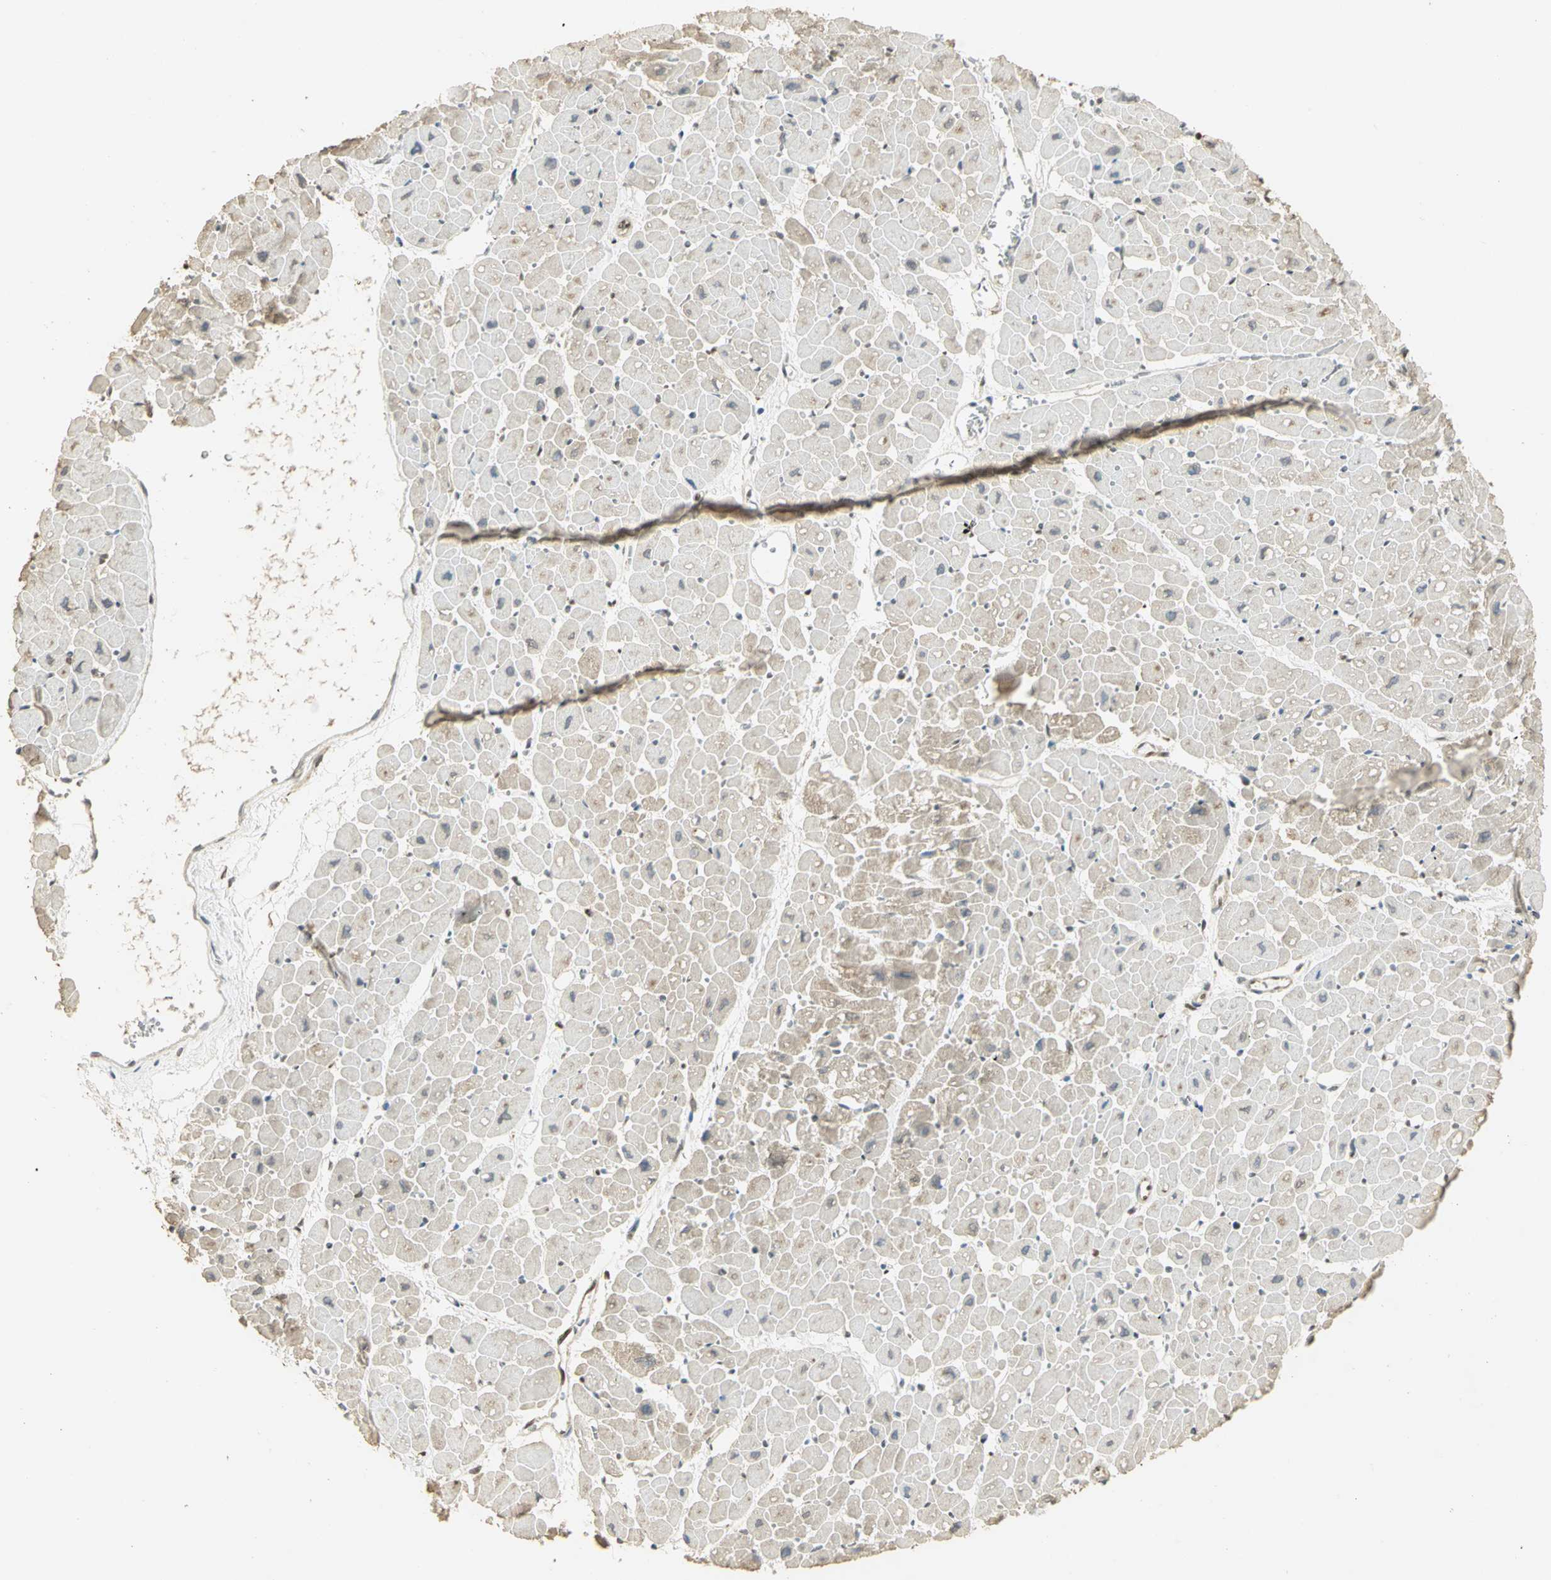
{"staining": {"intensity": "weak", "quantity": "<25%", "location": "cytoplasmic/membranous"}, "tissue": "heart muscle", "cell_type": "Cardiomyocytes", "image_type": "normal", "snomed": [{"axis": "morphology", "description": "Normal tissue, NOS"}, {"axis": "topography", "description": "Heart"}], "caption": "This is an immunohistochemistry histopathology image of benign heart muscle. There is no expression in cardiomyocytes.", "gene": "ELF1", "patient": {"sex": "male", "age": 45}}